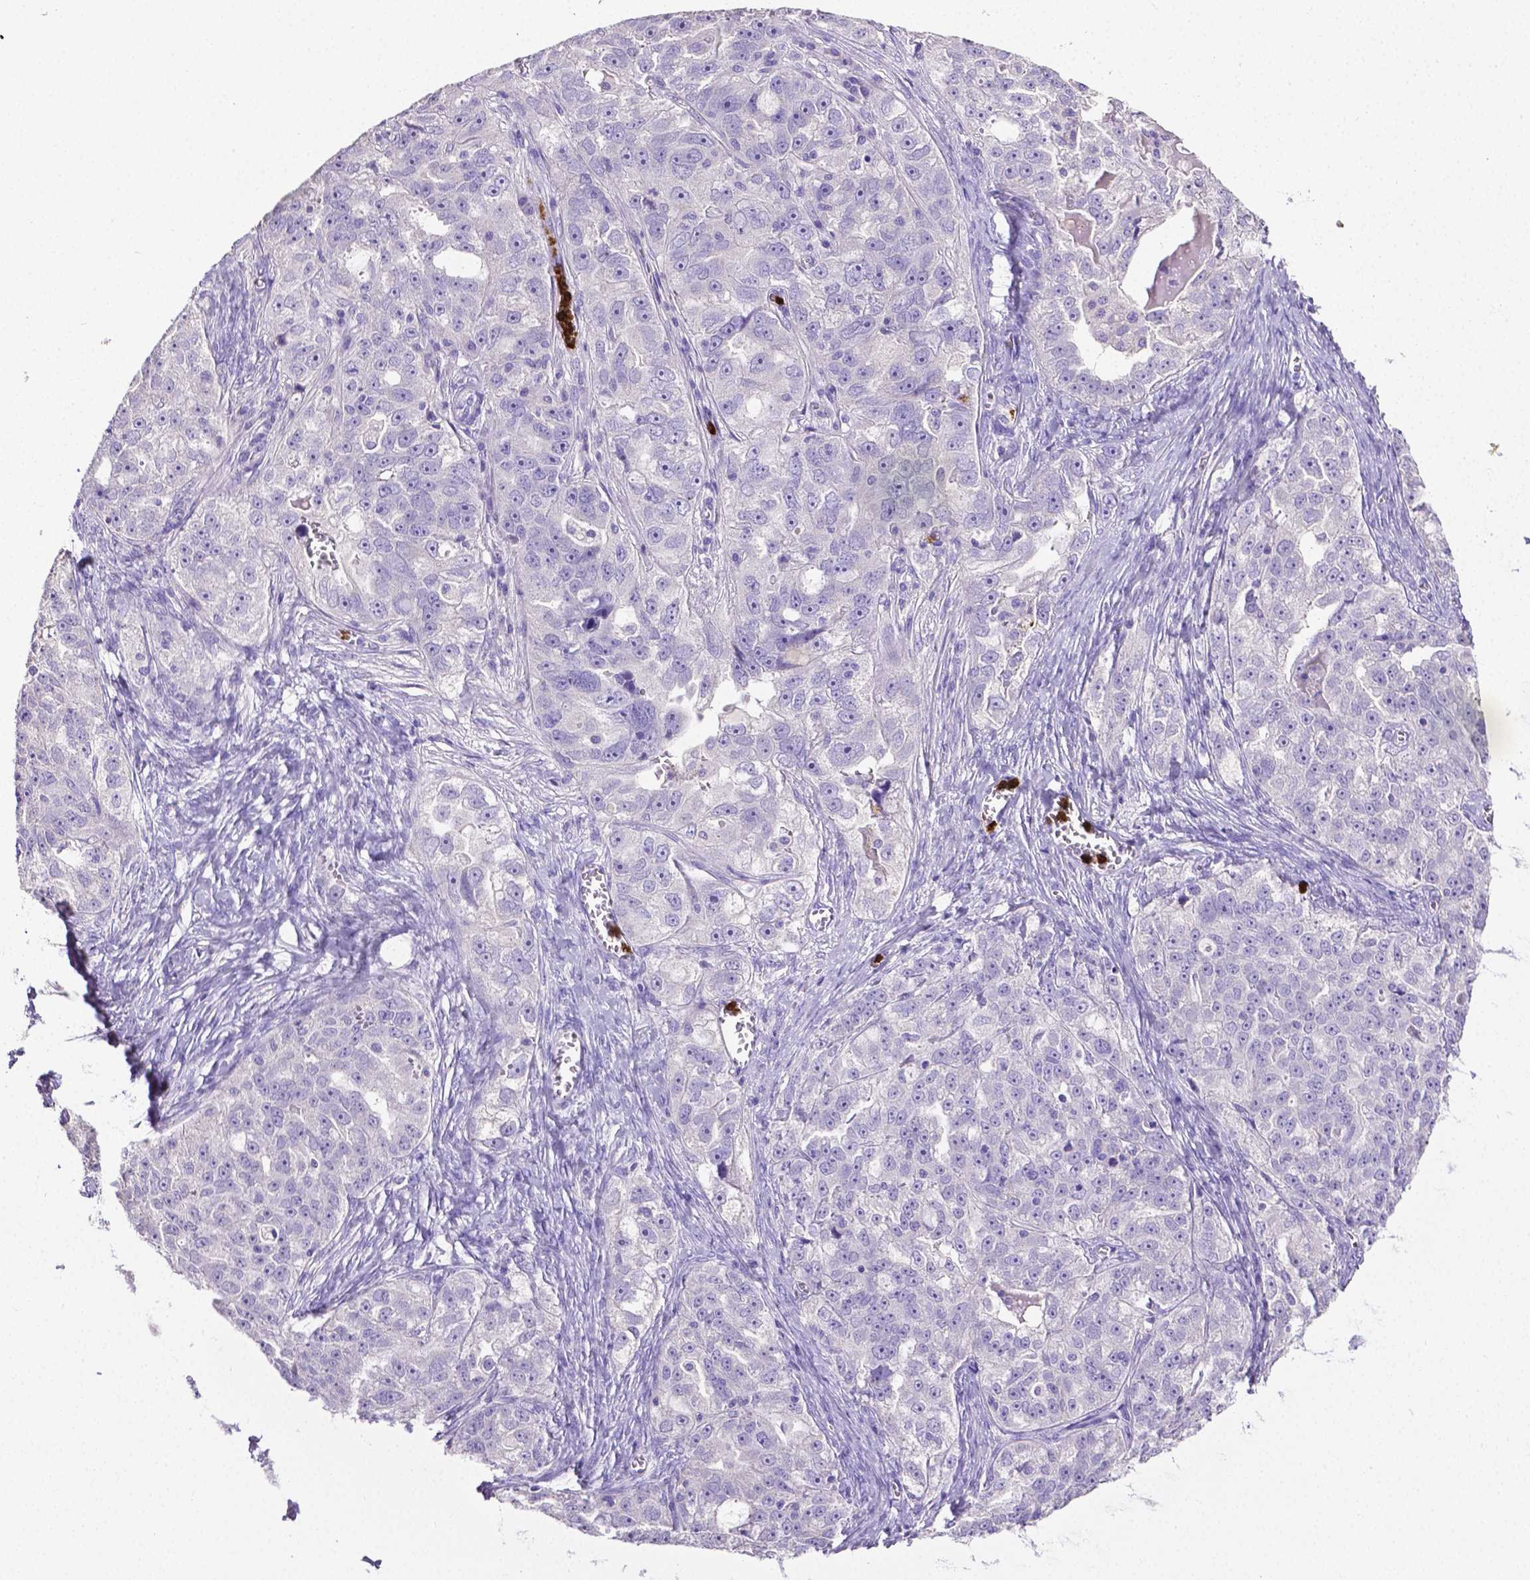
{"staining": {"intensity": "negative", "quantity": "none", "location": "none"}, "tissue": "ovarian cancer", "cell_type": "Tumor cells", "image_type": "cancer", "snomed": [{"axis": "morphology", "description": "Cystadenocarcinoma, serous, NOS"}, {"axis": "topography", "description": "Ovary"}], "caption": "The photomicrograph reveals no significant staining in tumor cells of serous cystadenocarcinoma (ovarian).", "gene": "MMP9", "patient": {"sex": "female", "age": 51}}